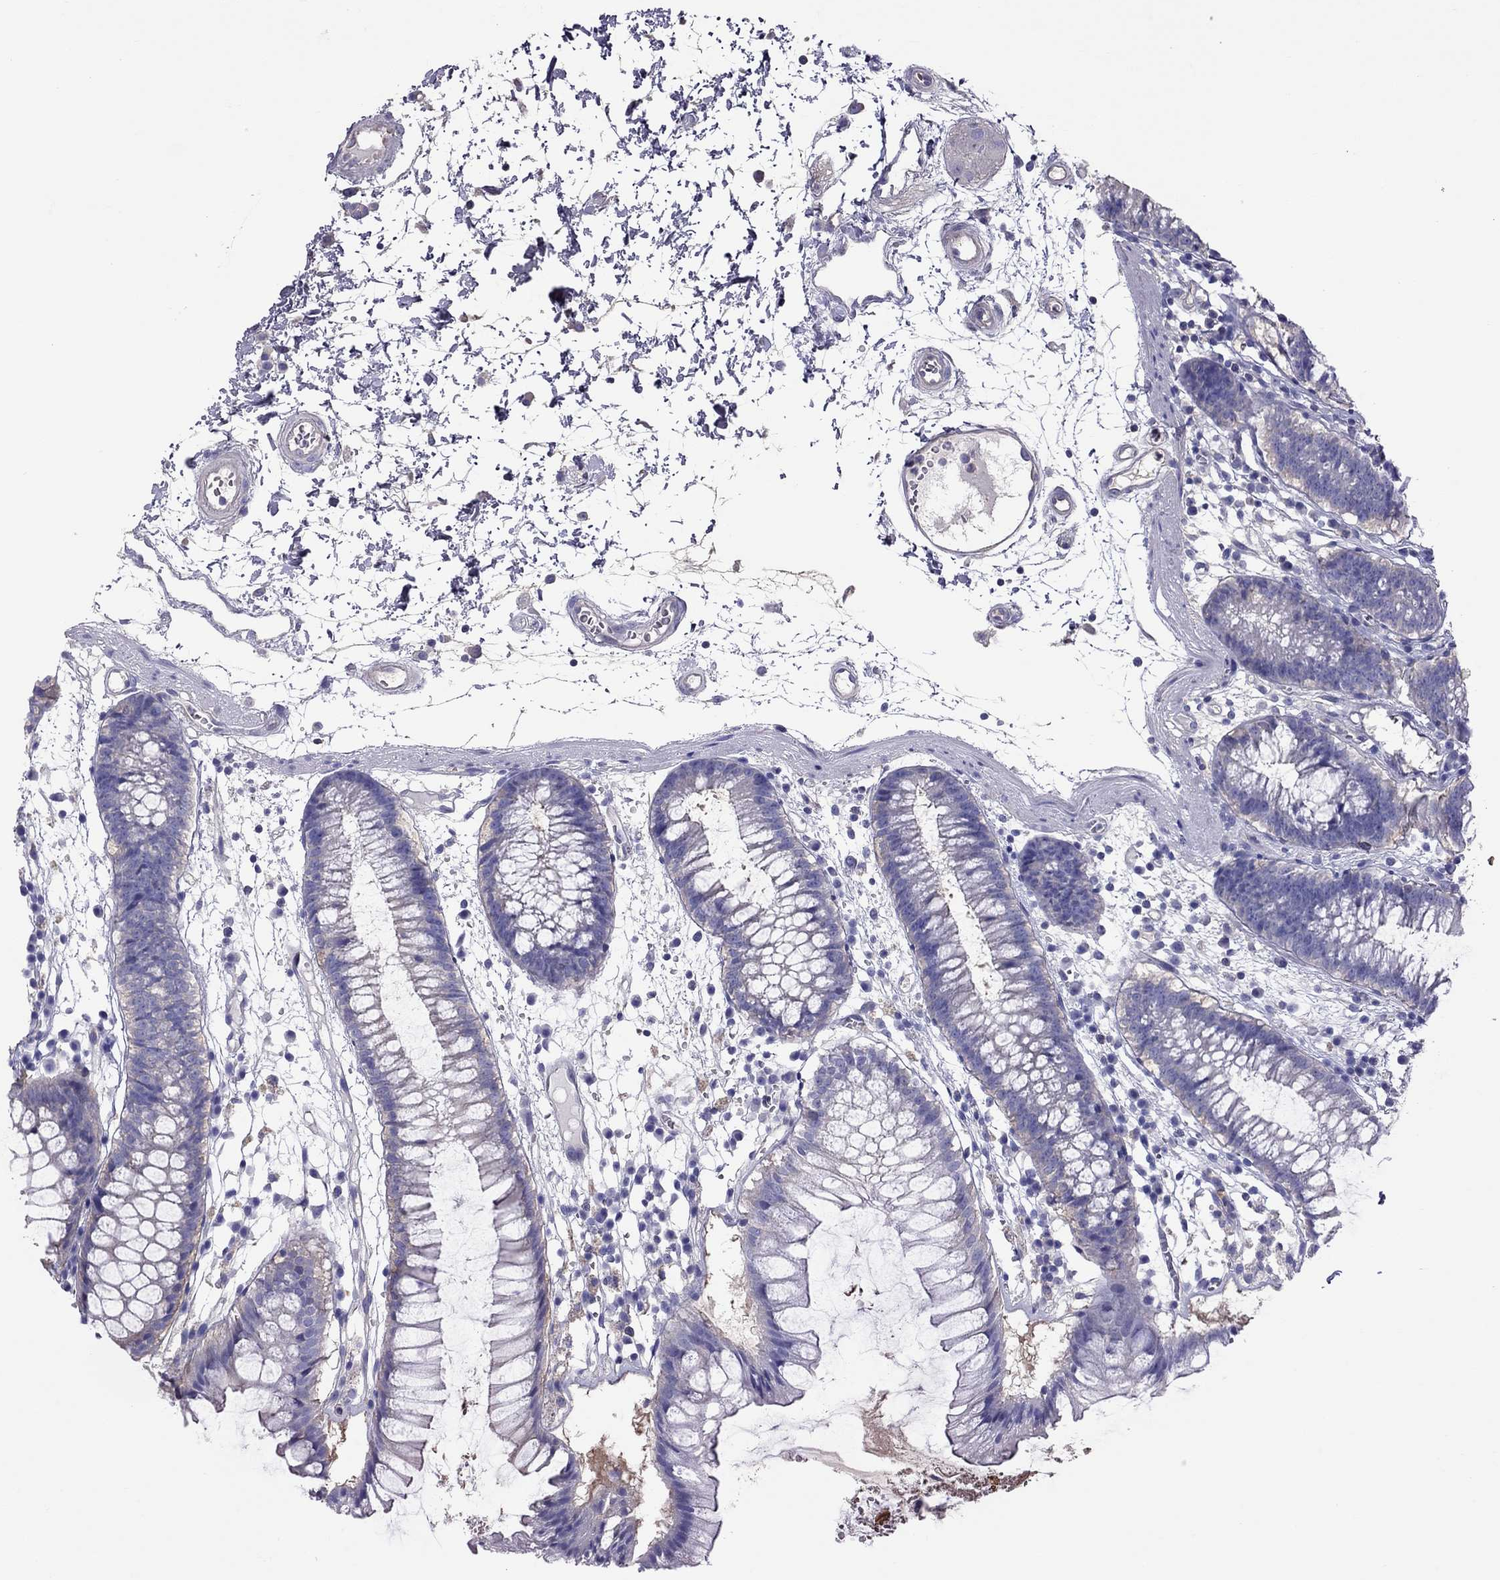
{"staining": {"intensity": "negative", "quantity": "none", "location": "none"}, "tissue": "colon", "cell_type": "Endothelial cells", "image_type": "normal", "snomed": [{"axis": "morphology", "description": "Normal tissue, NOS"}, {"axis": "morphology", "description": "Adenocarcinoma, NOS"}, {"axis": "topography", "description": "Colon"}], "caption": "Benign colon was stained to show a protein in brown. There is no significant staining in endothelial cells. Brightfield microscopy of IHC stained with DAB (3,3'-diaminobenzidine) (brown) and hematoxylin (blue), captured at high magnification.", "gene": "TEX22", "patient": {"sex": "male", "age": 65}}